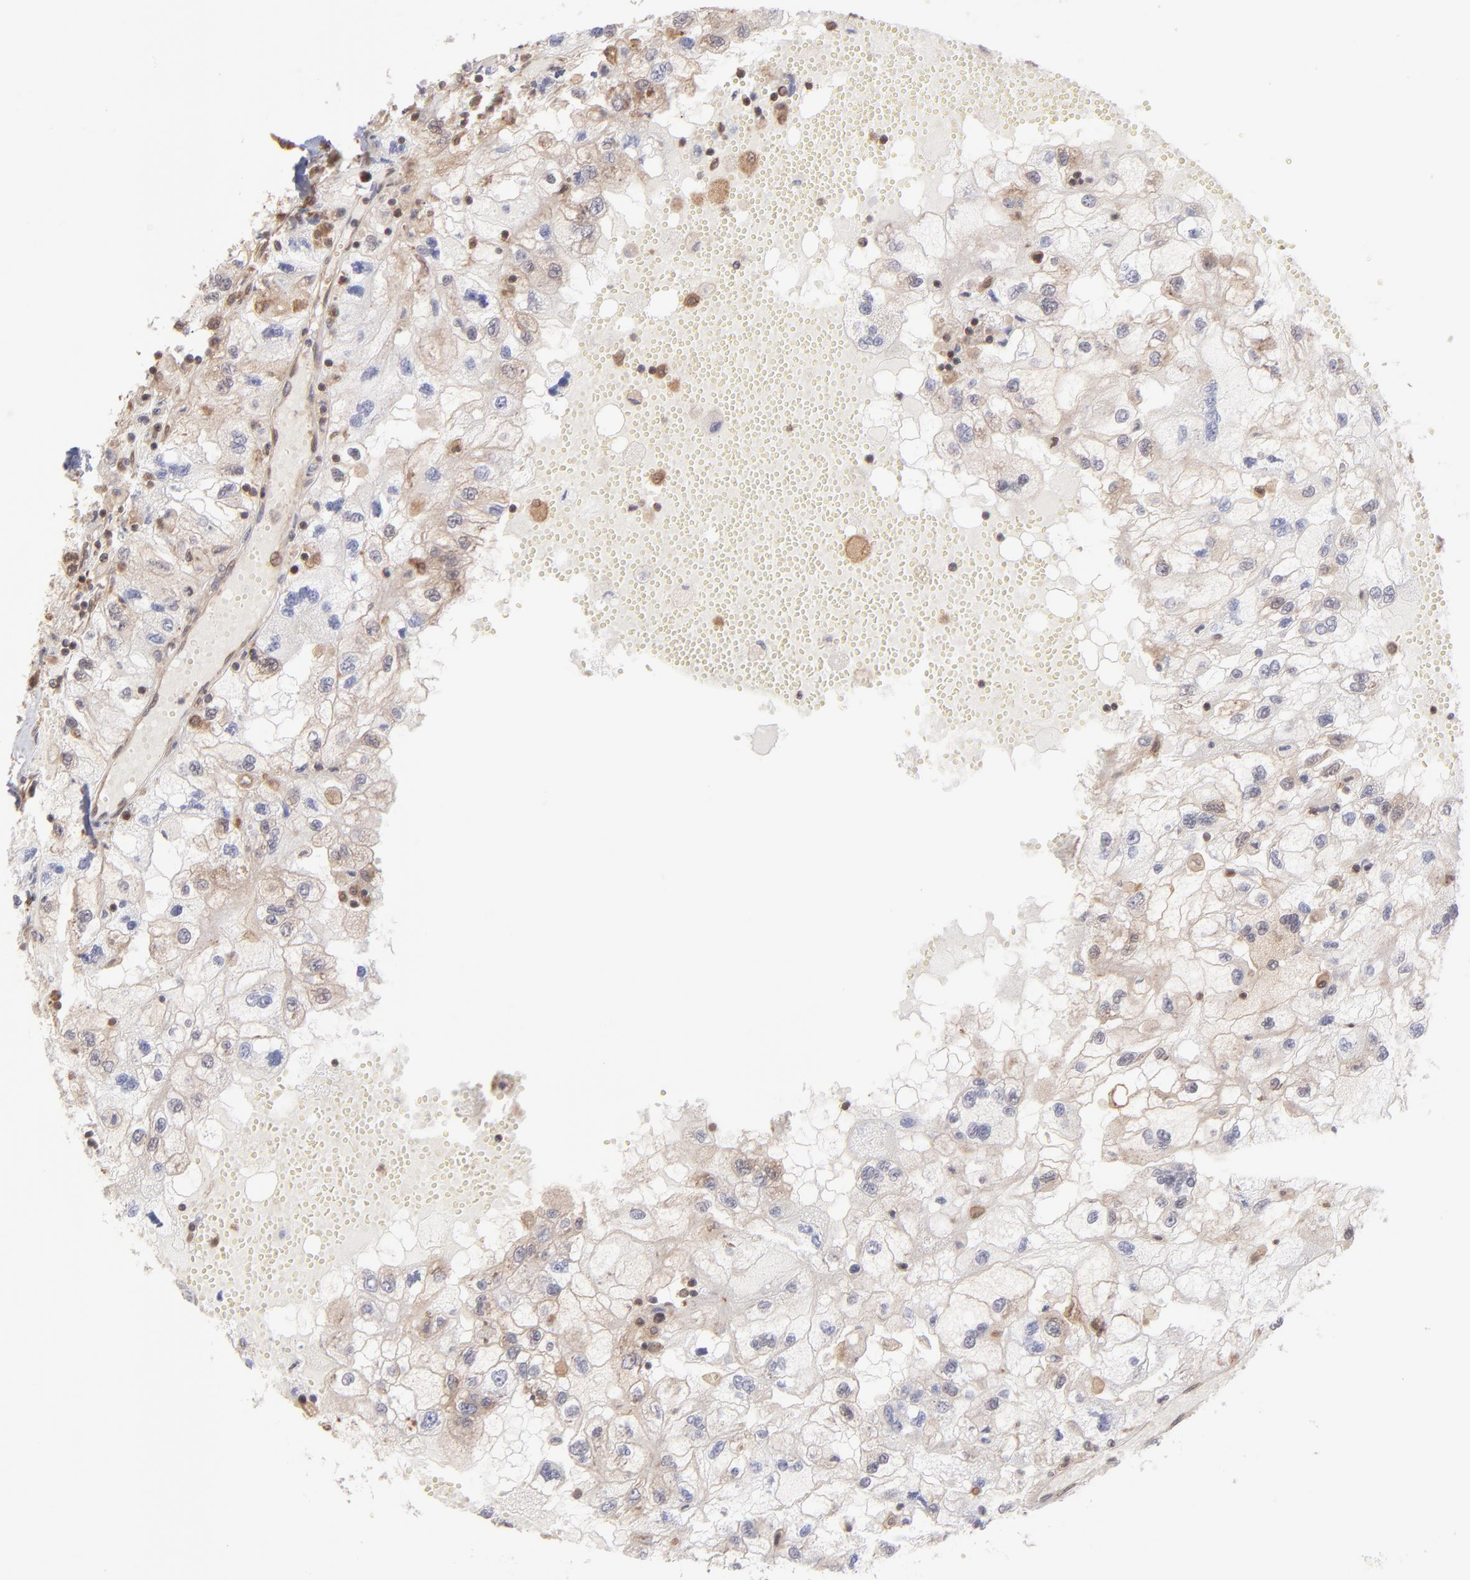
{"staining": {"intensity": "weak", "quantity": "<25%", "location": "cytoplasmic/membranous"}, "tissue": "renal cancer", "cell_type": "Tumor cells", "image_type": "cancer", "snomed": [{"axis": "morphology", "description": "Normal tissue, NOS"}, {"axis": "morphology", "description": "Adenocarcinoma, NOS"}, {"axis": "topography", "description": "Kidney"}], "caption": "This is a histopathology image of IHC staining of renal adenocarcinoma, which shows no expression in tumor cells.", "gene": "MAPRE1", "patient": {"sex": "male", "age": 71}}